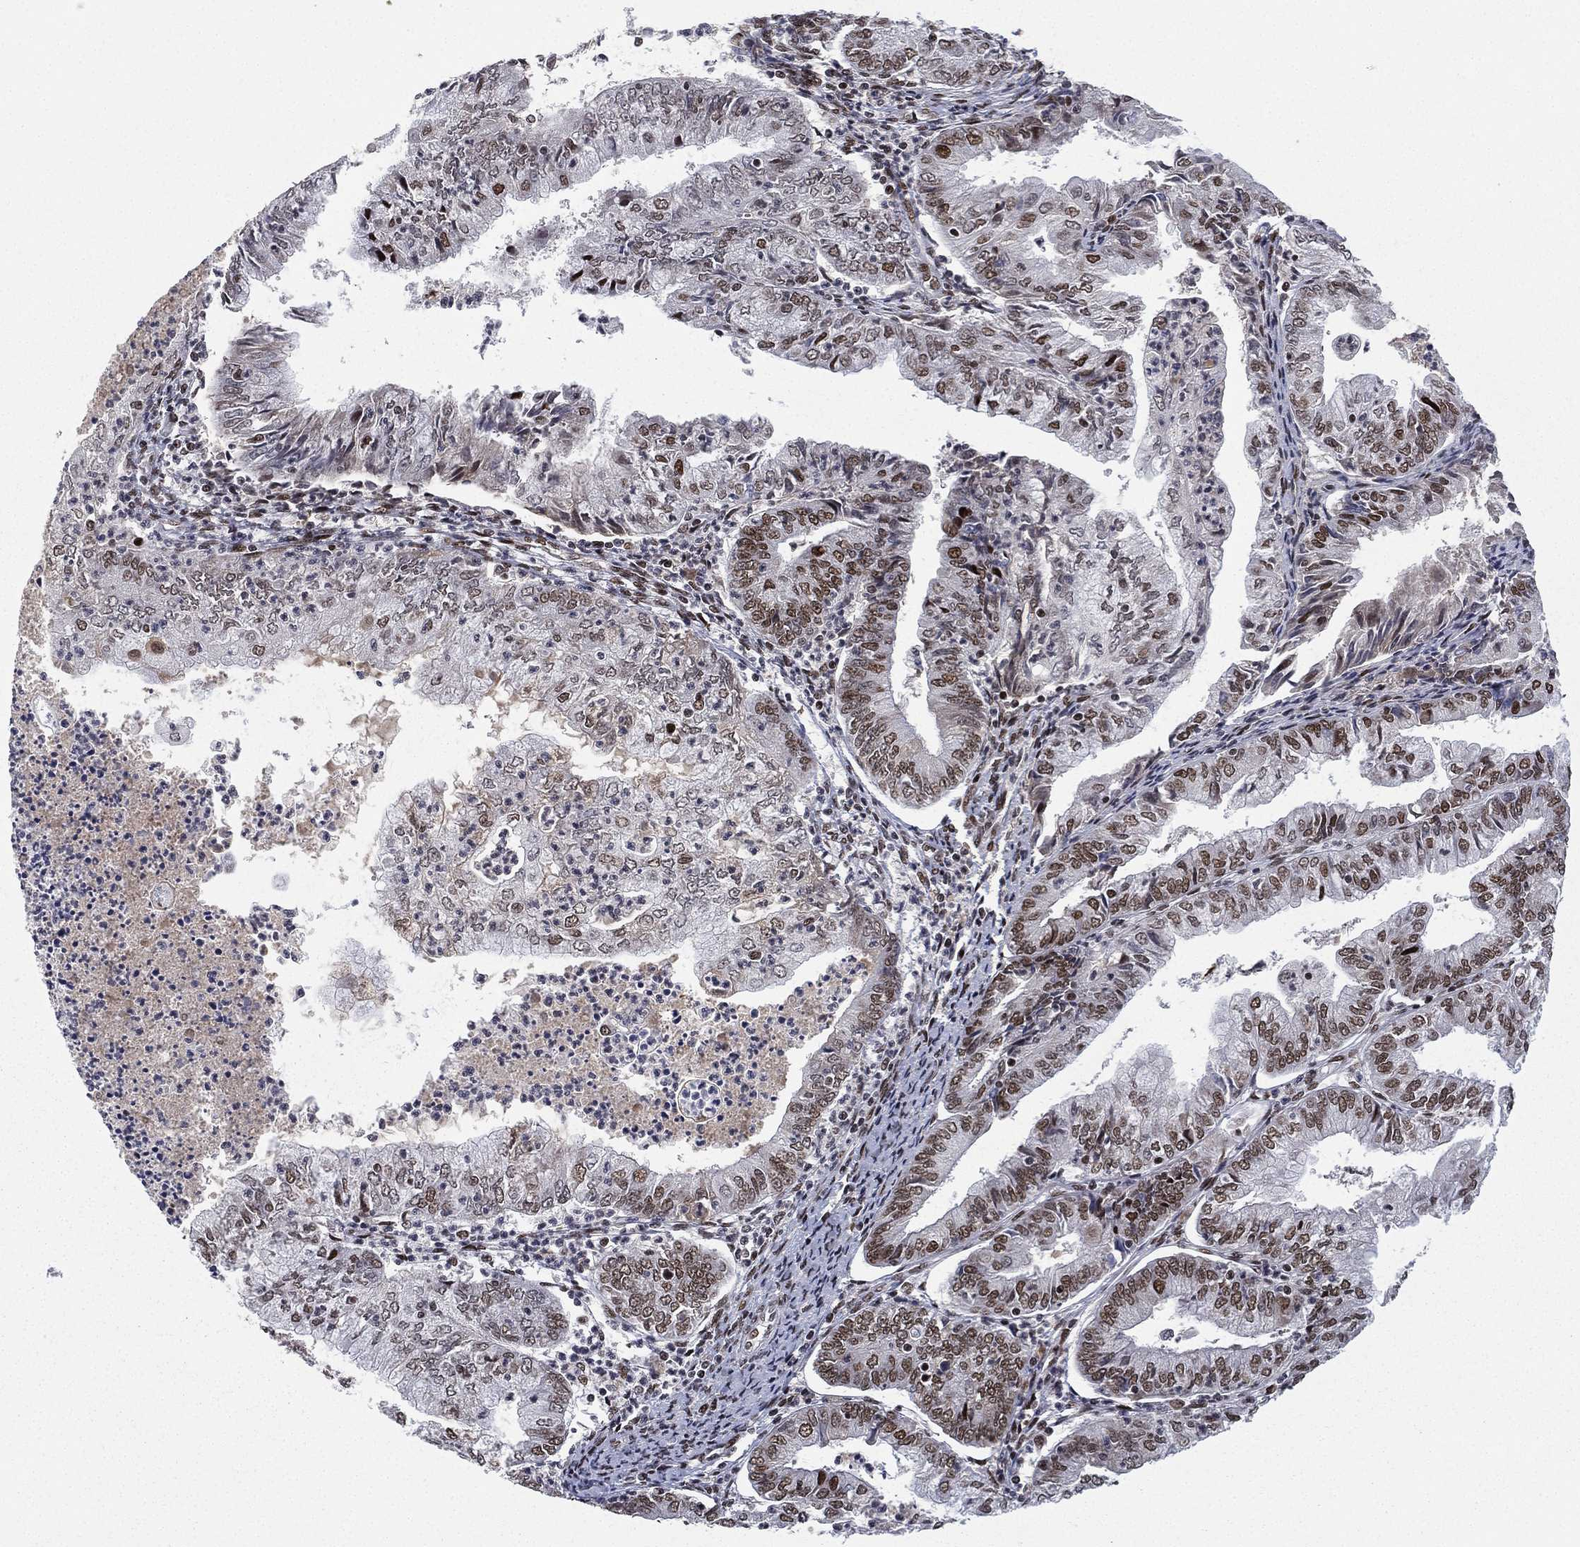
{"staining": {"intensity": "moderate", "quantity": "25%-75%", "location": "nuclear"}, "tissue": "endometrial cancer", "cell_type": "Tumor cells", "image_type": "cancer", "snomed": [{"axis": "morphology", "description": "Adenocarcinoma, NOS"}, {"axis": "topography", "description": "Endometrium"}], "caption": "Endometrial adenocarcinoma tissue exhibits moderate nuclear expression in about 25%-75% of tumor cells", "gene": "RTF1", "patient": {"sex": "female", "age": 55}}